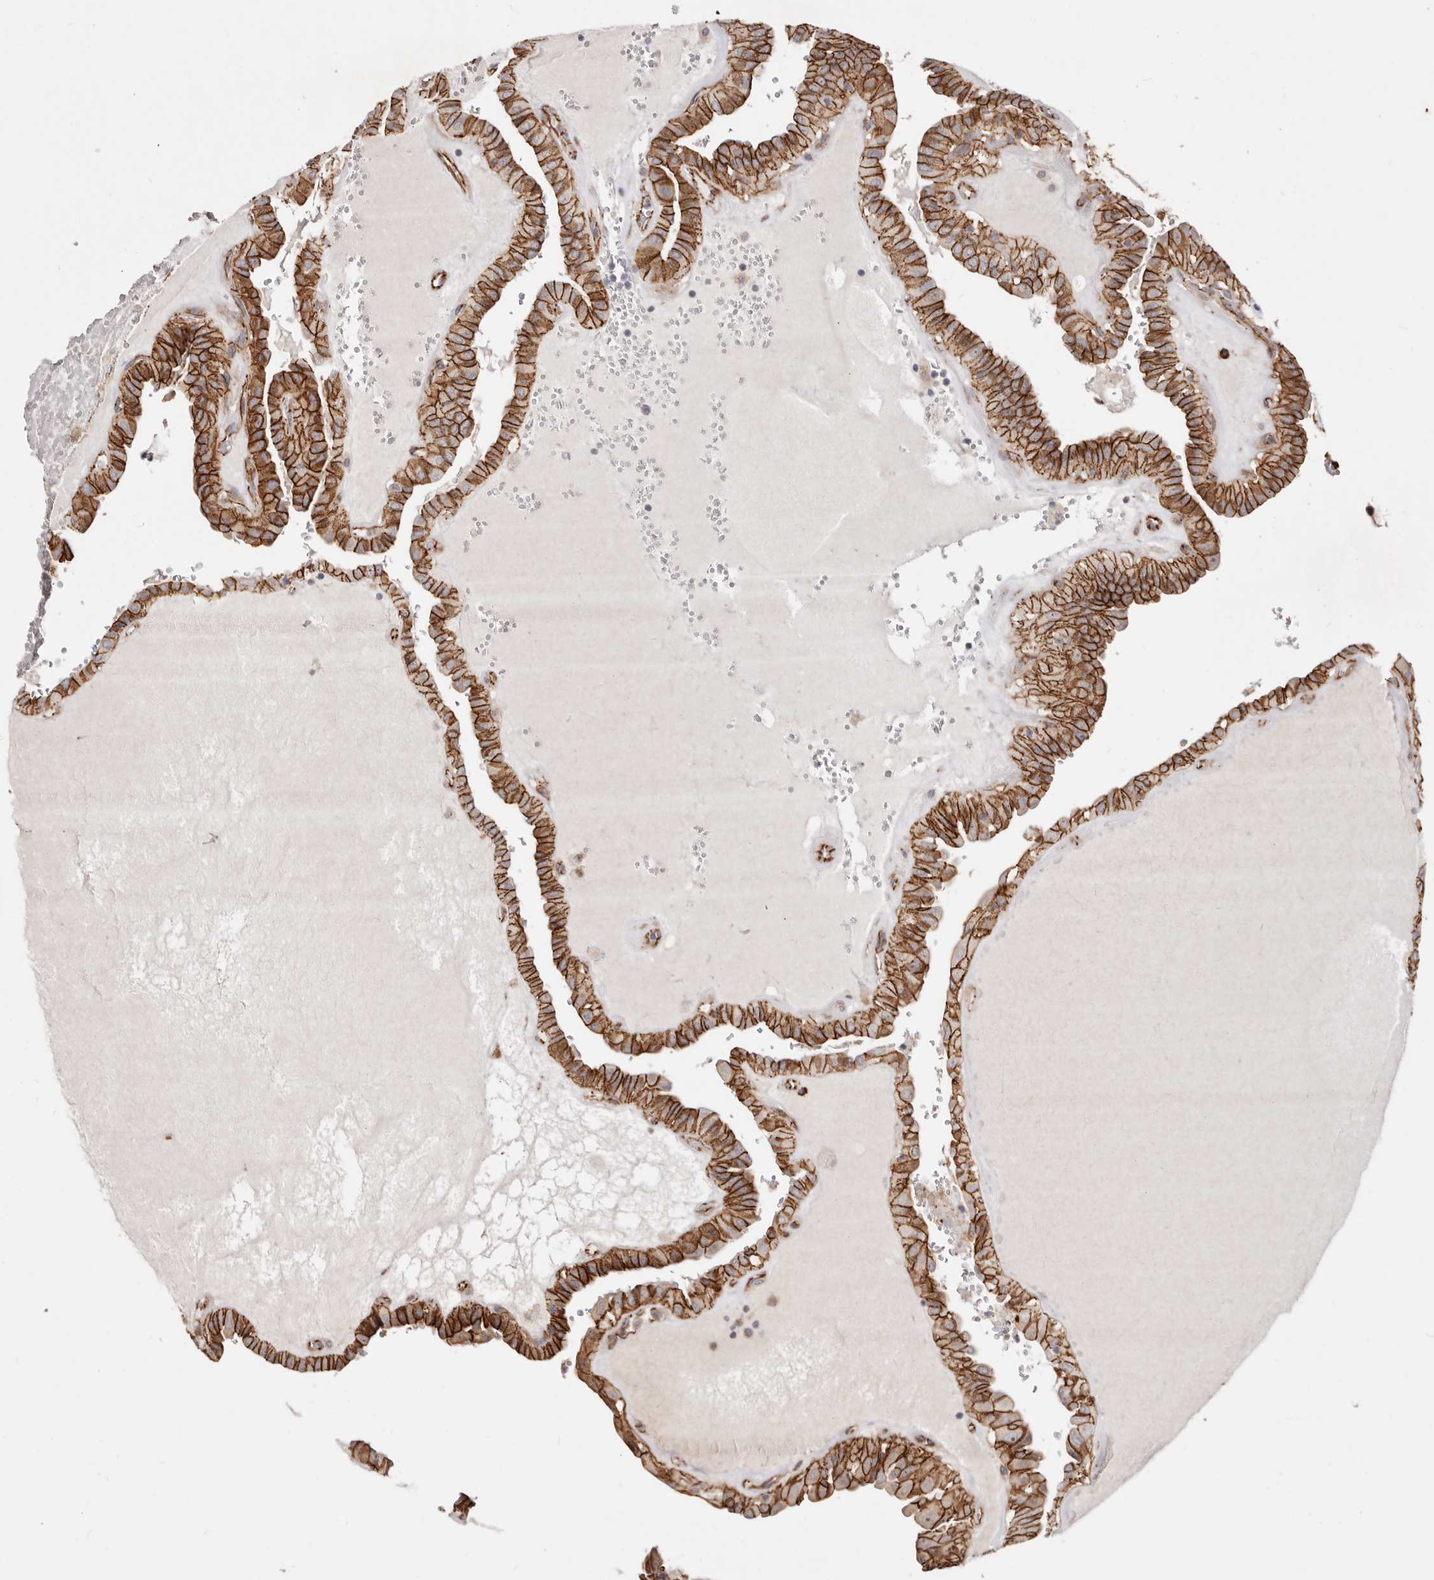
{"staining": {"intensity": "strong", "quantity": ">75%", "location": "cytoplasmic/membranous"}, "tissue": "thyroid cancer", "cell_type": "Tumor cells", "image_type": "cancer", "snomed": [{"axis": "morphology", "description": "Papillary adenocarcinoma, NOS"}, {"axis": "topography", "description": "Thyroid gland"}], "caption": "DAB (3,3'-diaminobenzidine) immunohistochemical staining of papillary adenocarcinoma (thyroid) exhibits strong cytoplasmic/membranous protein positivity in about >75% of tumor cells. (IHC, brightfield microscopy, high magnification).", "gene": "CTNNB1", "patient": {"sex": "male", "age": 77}}